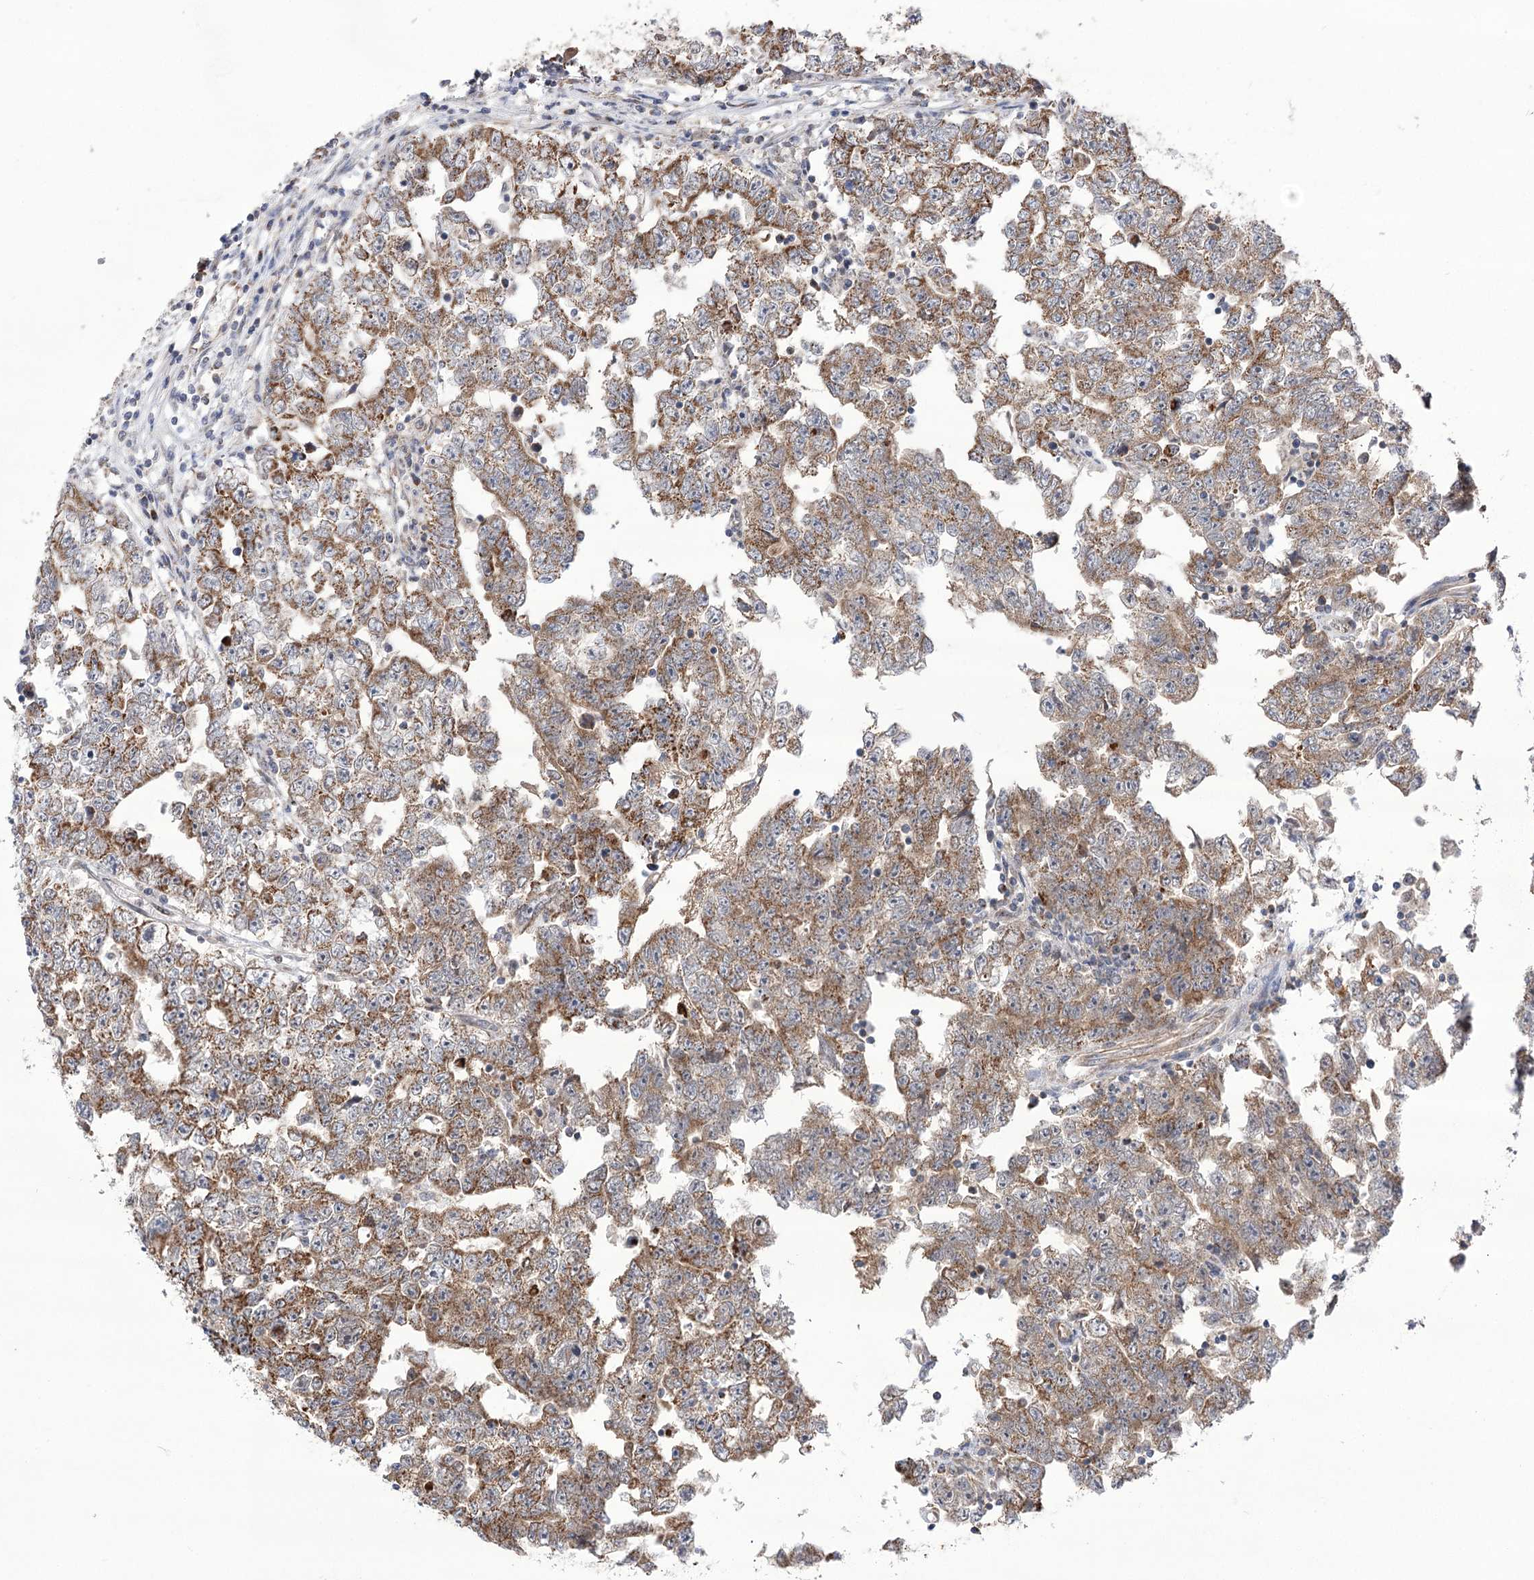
{"staining": {"intensity": "moderate", "quantity": ">75%", "location": "cytoplasmic/membranous"}, "tissue": "testis cancer", "cell_type": "Tumor cells", "image_type": "cancer", "snomed": [{"axis": "morphology", "description": "Carcinoma, Embryonal, NOS"}, {"axis": "topography", "description": "Testis"}], "caption": "Immunohistochemistry (DAB) staining of testis cancer displays moderate cytoplasmic/membranous protein expression in about >75% of tumor cells.", "gene": "ECHDC3", "patient": {"sex": "male", "age": 25}}